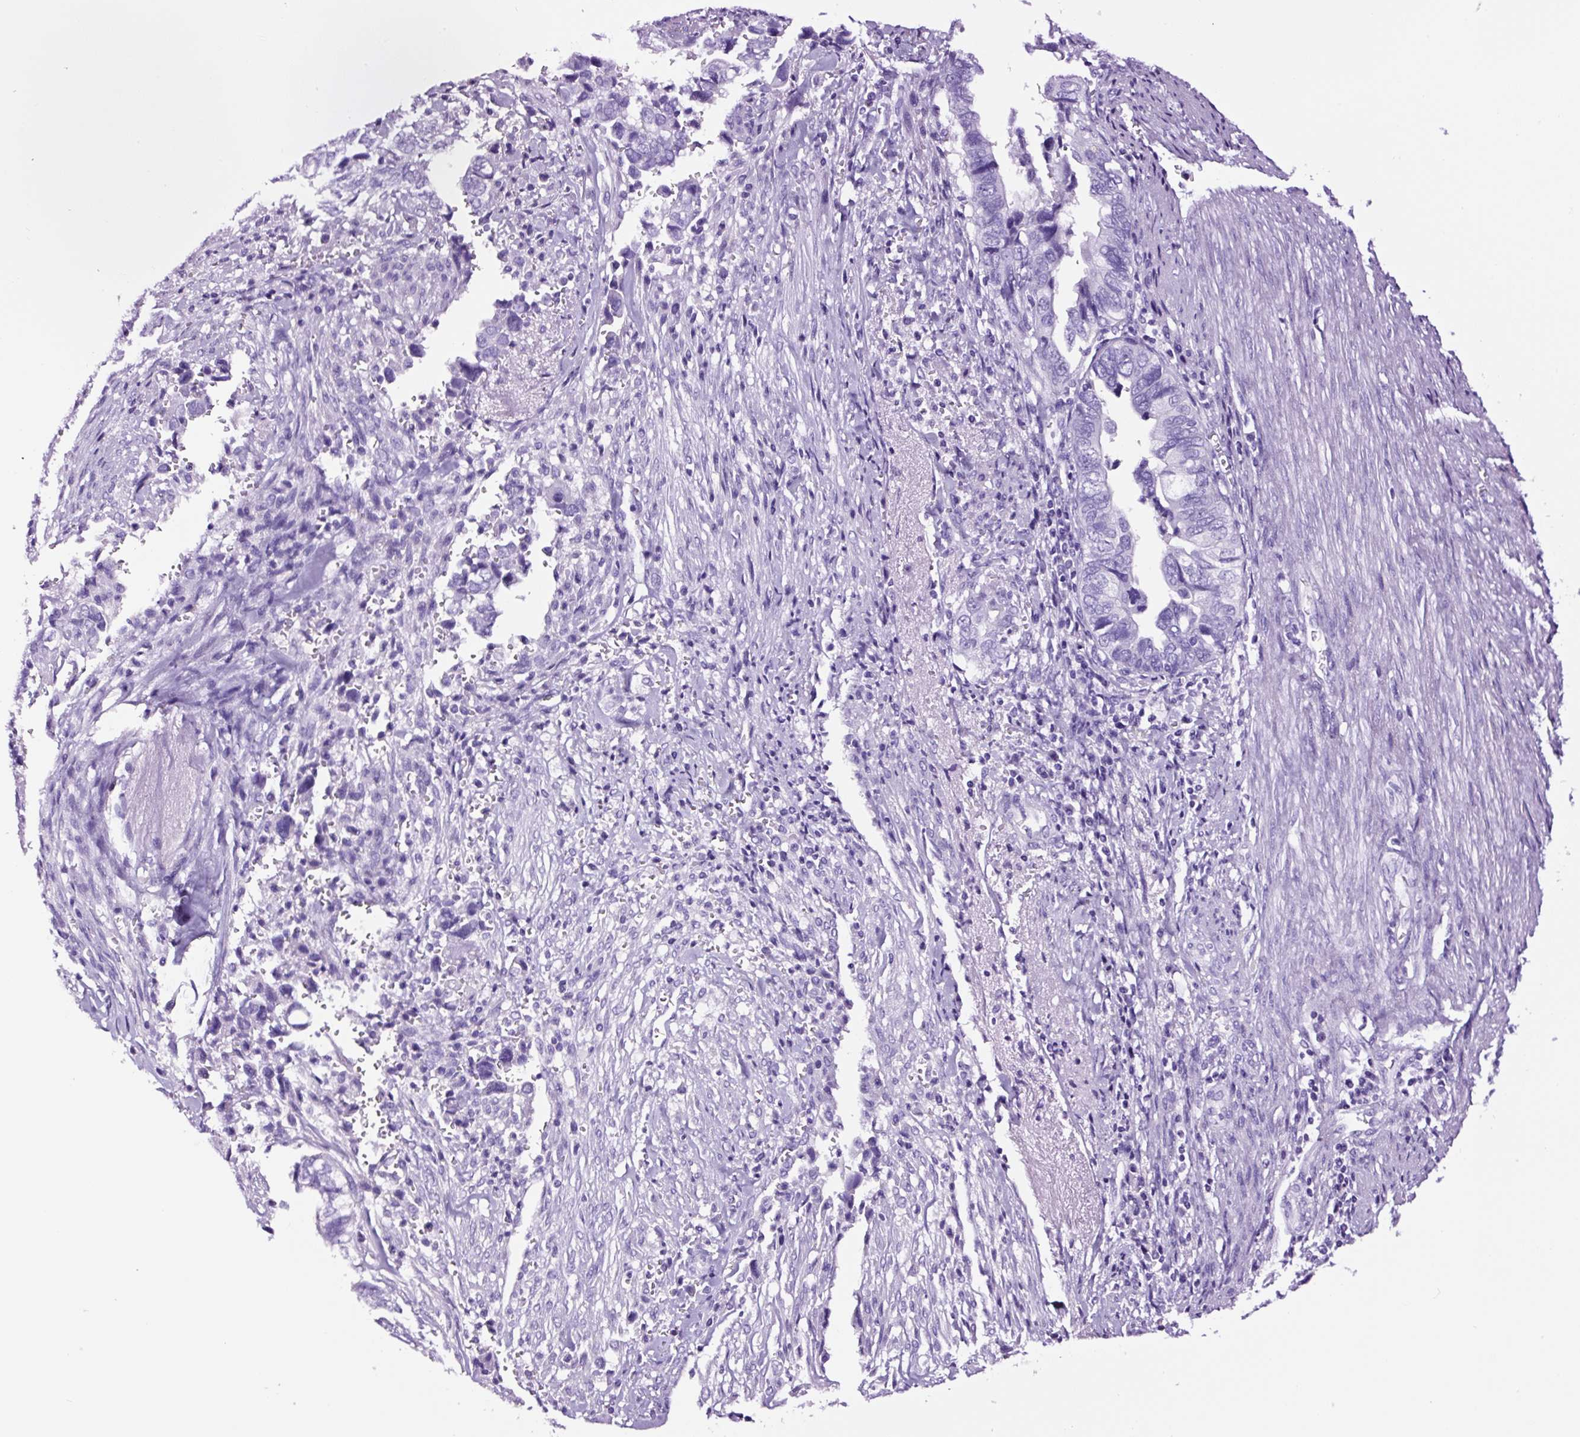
{"staining": {"intensity": "negative", "quantity": "none", "location": "none"}, "tissue": "liver cancer", "cell_type": "Tumor cells", "image_type": "cancer", "snomed": [{"axis": "morphology", "description": "Cholangiocarcinoma"}, {"axis": "topography", "description": "Liver"}], "caption": "The micrograph shows no significant expression in tumor cells of liver cancer (cholangiocarcinoma).", "gene": "FBXL7", "patient": {"sex": "female", "age": 79}}